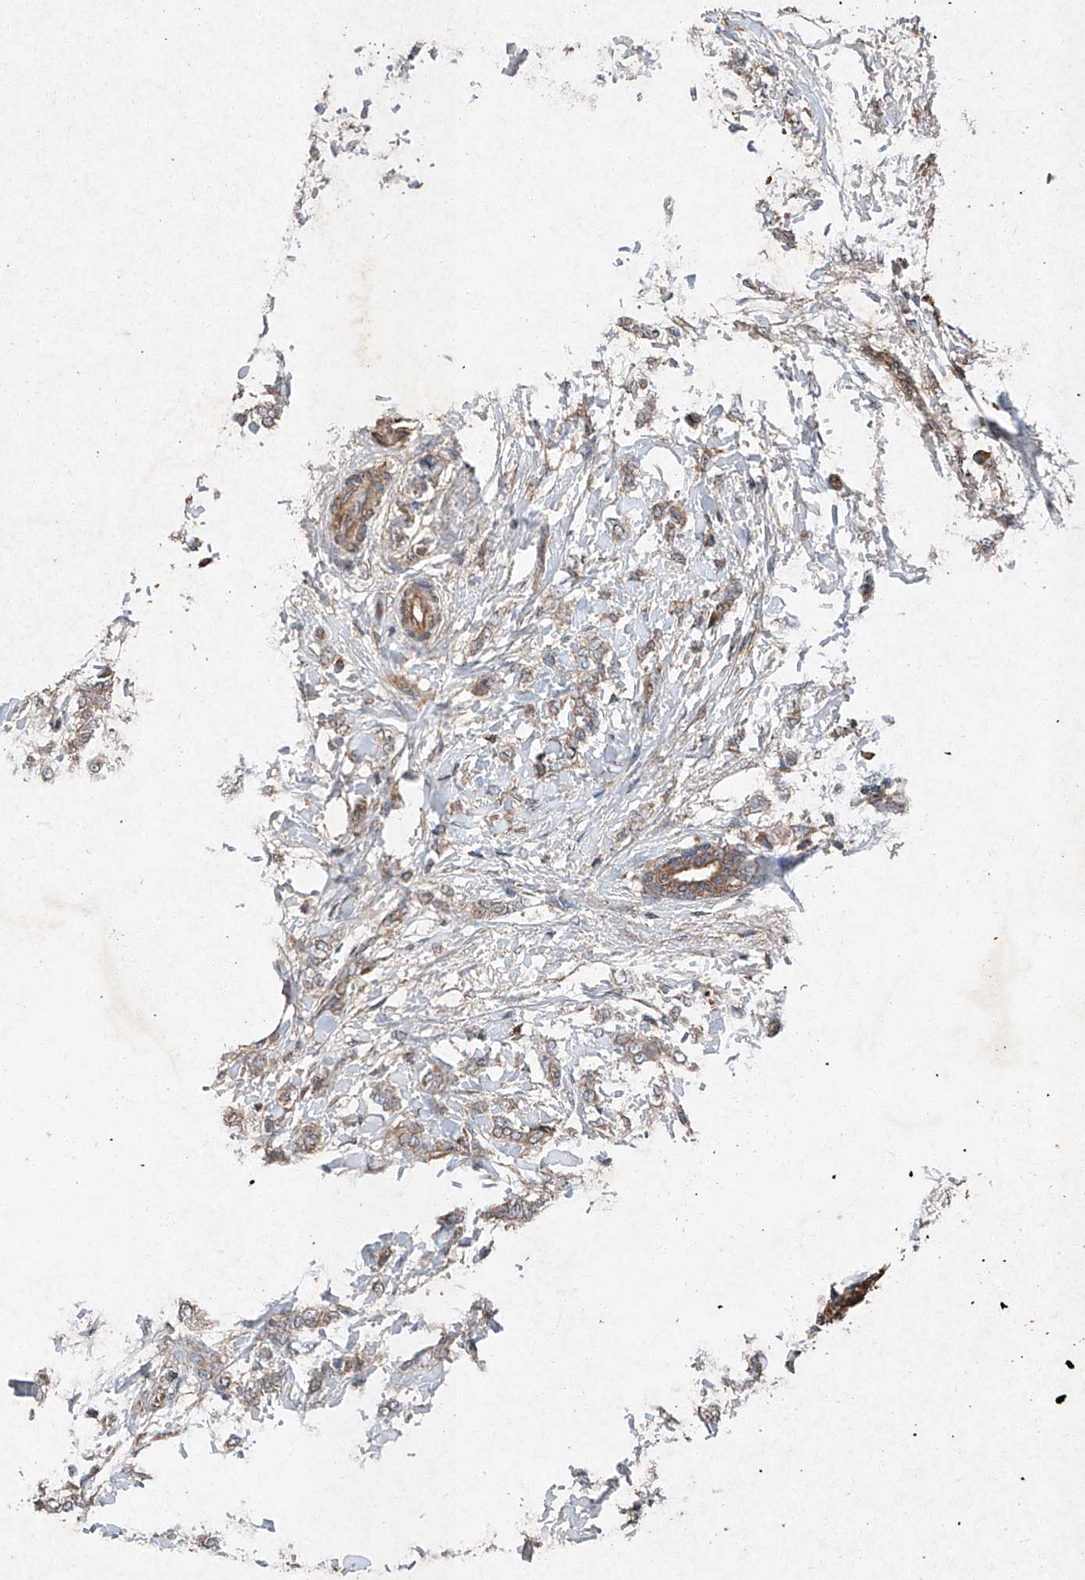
{"staining": {"intensity": "weak", "quantity": ">75%", "location": "cytoplasmic/membranous"}, "tissue": "breast cancer", "cell_type": "Tumor cells", "image_type": "cancer", "snomed": [{"axis": "morphology", "description": "Lobular carcinoma, in situ"}, {"axis": "morphology", "description": "Lobular carcinoma"}, {"axis": "topography", "description": "Breast"}], "caption": "Breast cancer (lobular carcinoma in situ) stained with DAB (3,3'-diaminobenzidine) immunohistochemistry (IHC) displays low levels of weak cytoplasmic/membranous staining in about >75% of tumor cells. The staining was performed using DAB (3,3'-diaminobenzidine), with brown indicating positive protein expression. Nuclei are stained blue with hematoxylin.", "gene": "STK3", "patient": {"sex": "female", "age": 41}}